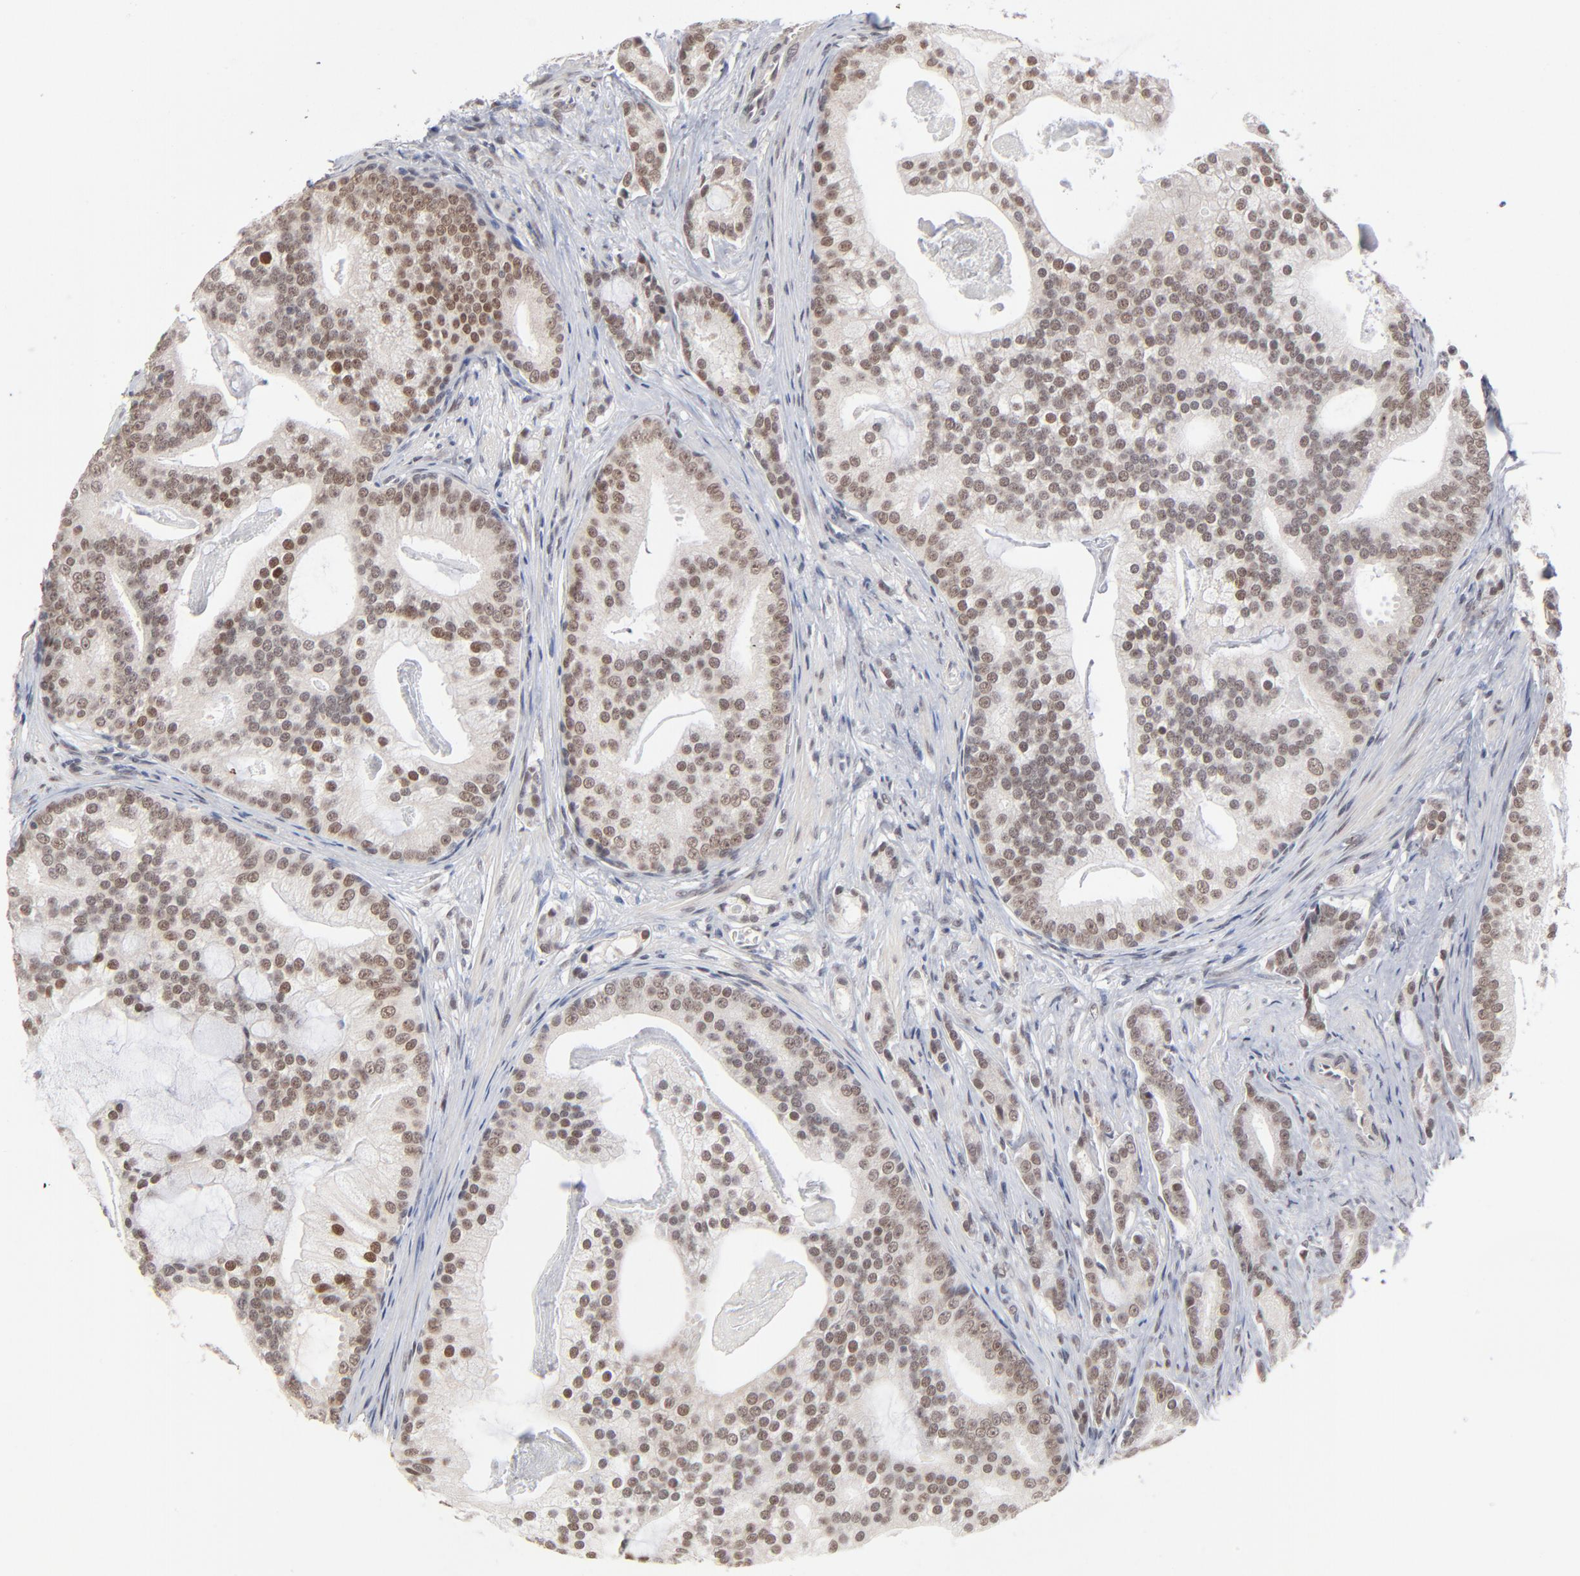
{"staining": {"intensity": "weak", "quantity": "25%-75%", "location": "nuclear"}, "tissue": "prostate cancer", "cell_type": "Tumor cells", "image_type": "cancer", "snomed": [{"axis": "morphology", "description": "Adenocarcinoma, Low grade"}, {"axis": "topography", "description": "Prostate"}], "caption": "Immunohistochemistry (IHC) of human adenocarcinoma (low-grade) (prostate) demonstrates low levels of weak nuclear positivity in about 25%-75% of tumor cells. The protein is shown in brown color, while the nuclei are stained blue.", "gene": "MBIP", "patient": {"sex": "male", "age": 58}}